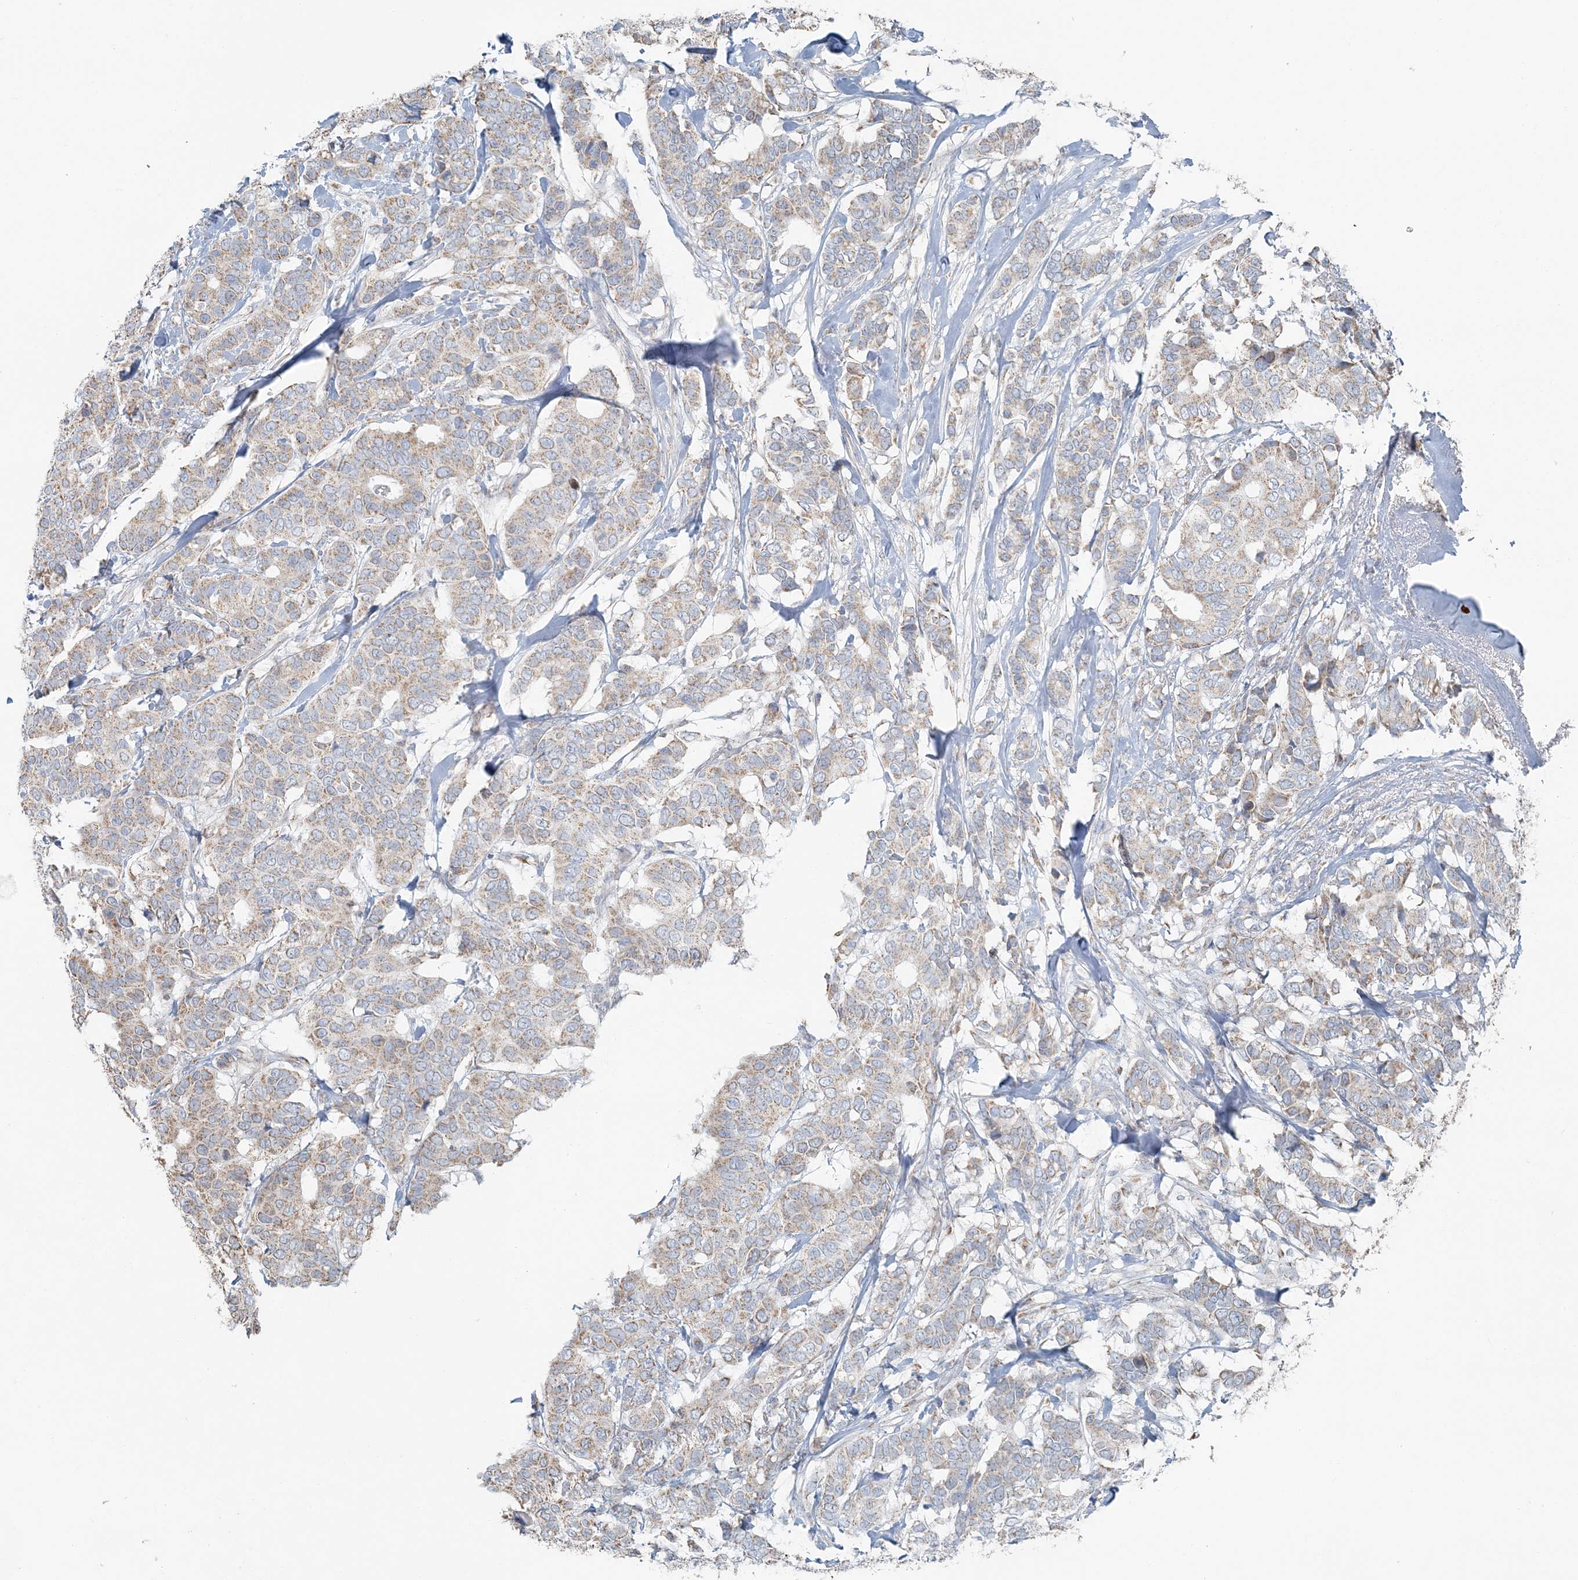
{"staining": {"intensity": "weak", "quantity": ">75%", "location": "cytoplasmic/membranous"}, "tissue": "breast cancer", "cell_type": "Tumor cells", "image_type": "cancer", "snomed": [{"axis": "morphology", "description": "Duct carcinoma"}, {"axis": "topography", "description": "Breast"}], "caption": "This is an image of immunohistochemistry staining of breast cancer, which shows weak staining in the cytoplasmic/membranous of tumor cells.", "gene": "SLC22A16", "patient": {"sex": "female", "age": 87}}